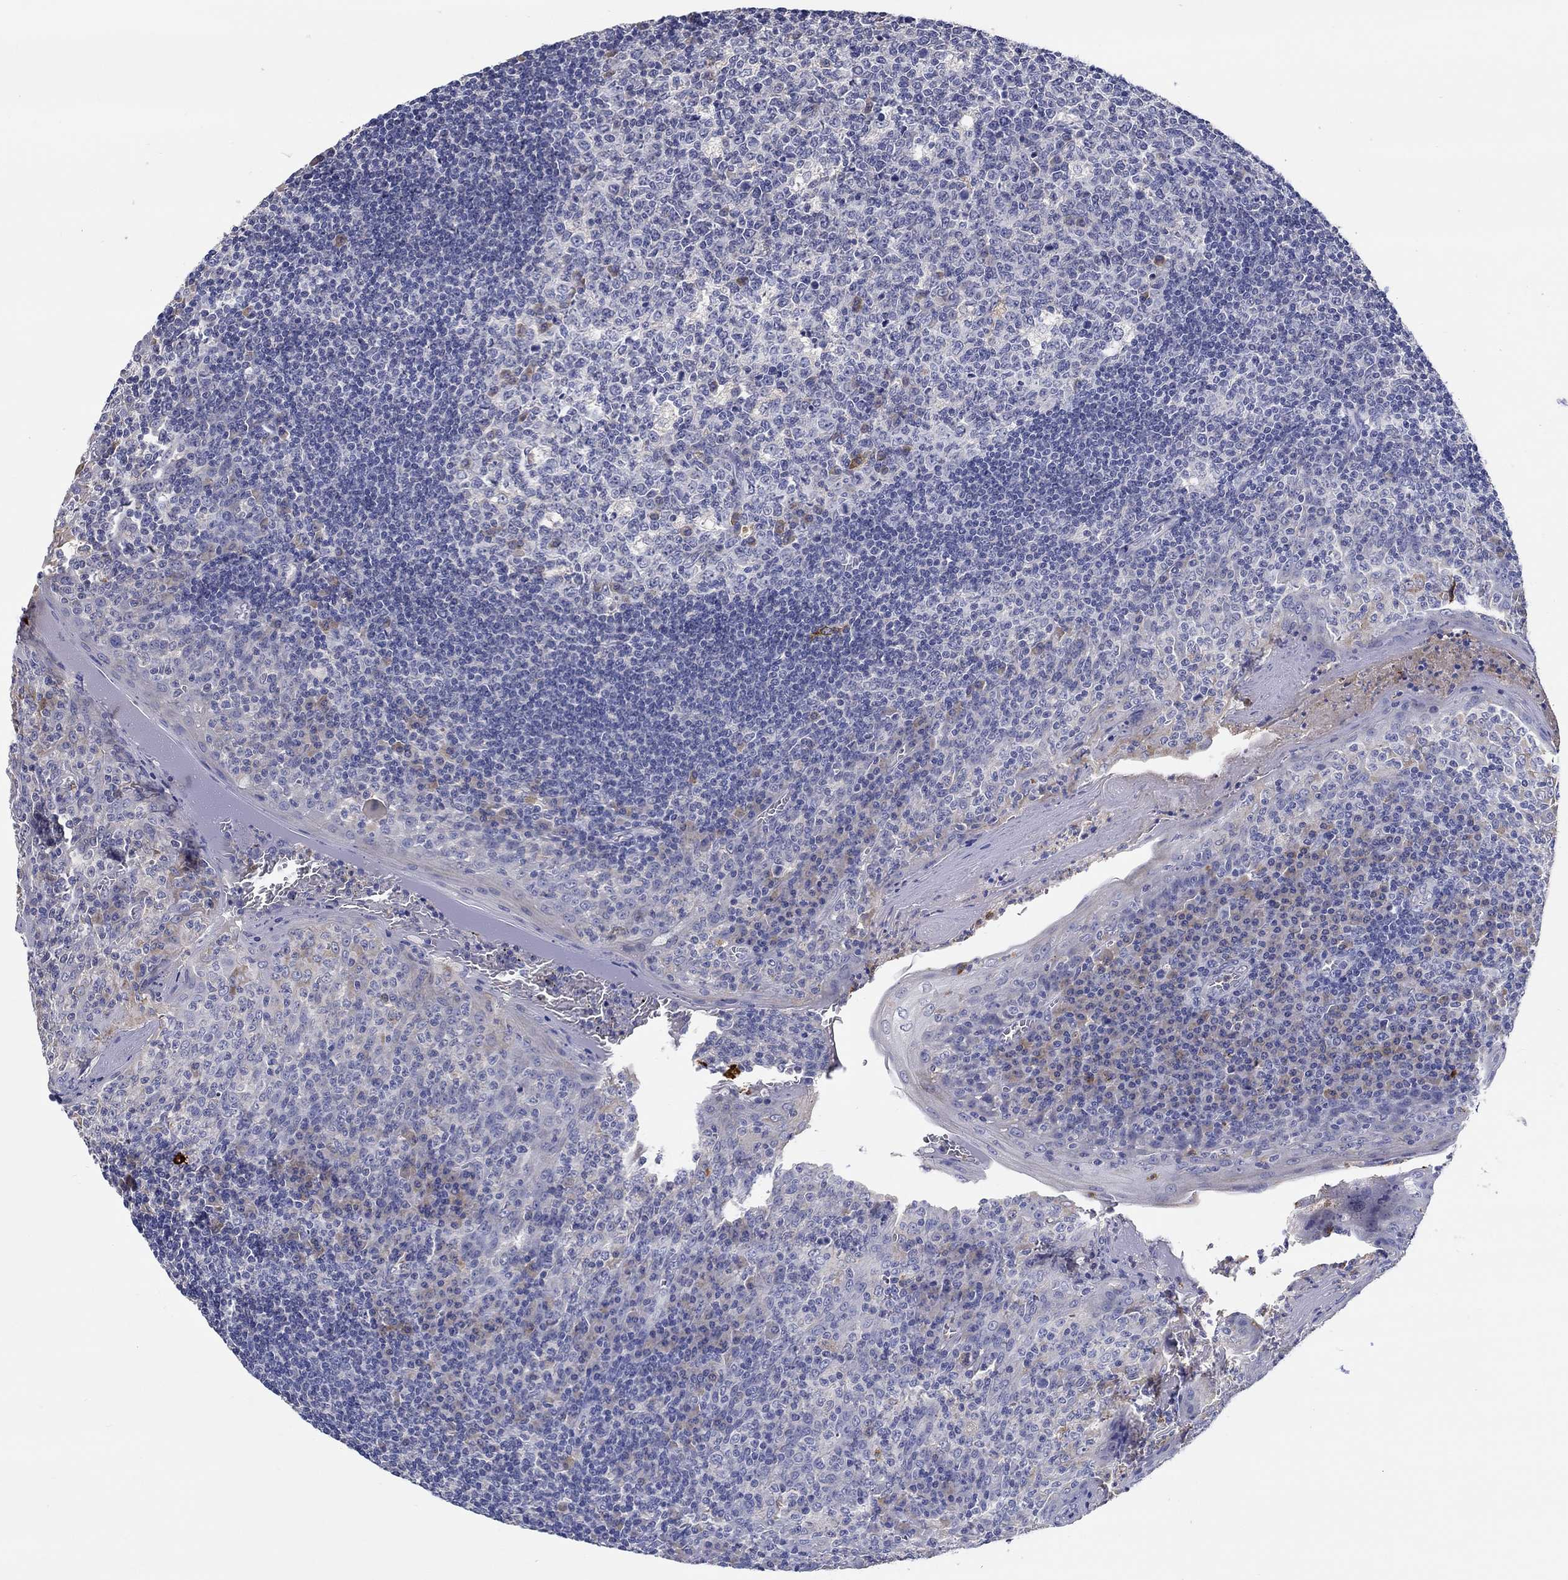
{"staining": {"intensity": "moderate", "quantity": "<25%", "location": "cytoplasmic/membranous"}, "tissue": "tonsil", "cell_type": "Germinal center cells", "image_type": "normal", "snomed": [{"axis": "morphology", "description": "Normal tissue, NOS"}, {"axis": "topography", "description": "Tonsil"}], "caption": "DAB (3,3'-diaminobenzidine) immunohistochemical staining of benign human tonsil exhibits moderate cytoplasmic/membranous protein staining in approximately <25% of germinal center cells. (brown staining indicates protein expression, while blue staining denotes nuclei).", "gene": "CHIT1", "patient": {"sex": "female", "age": 13}}